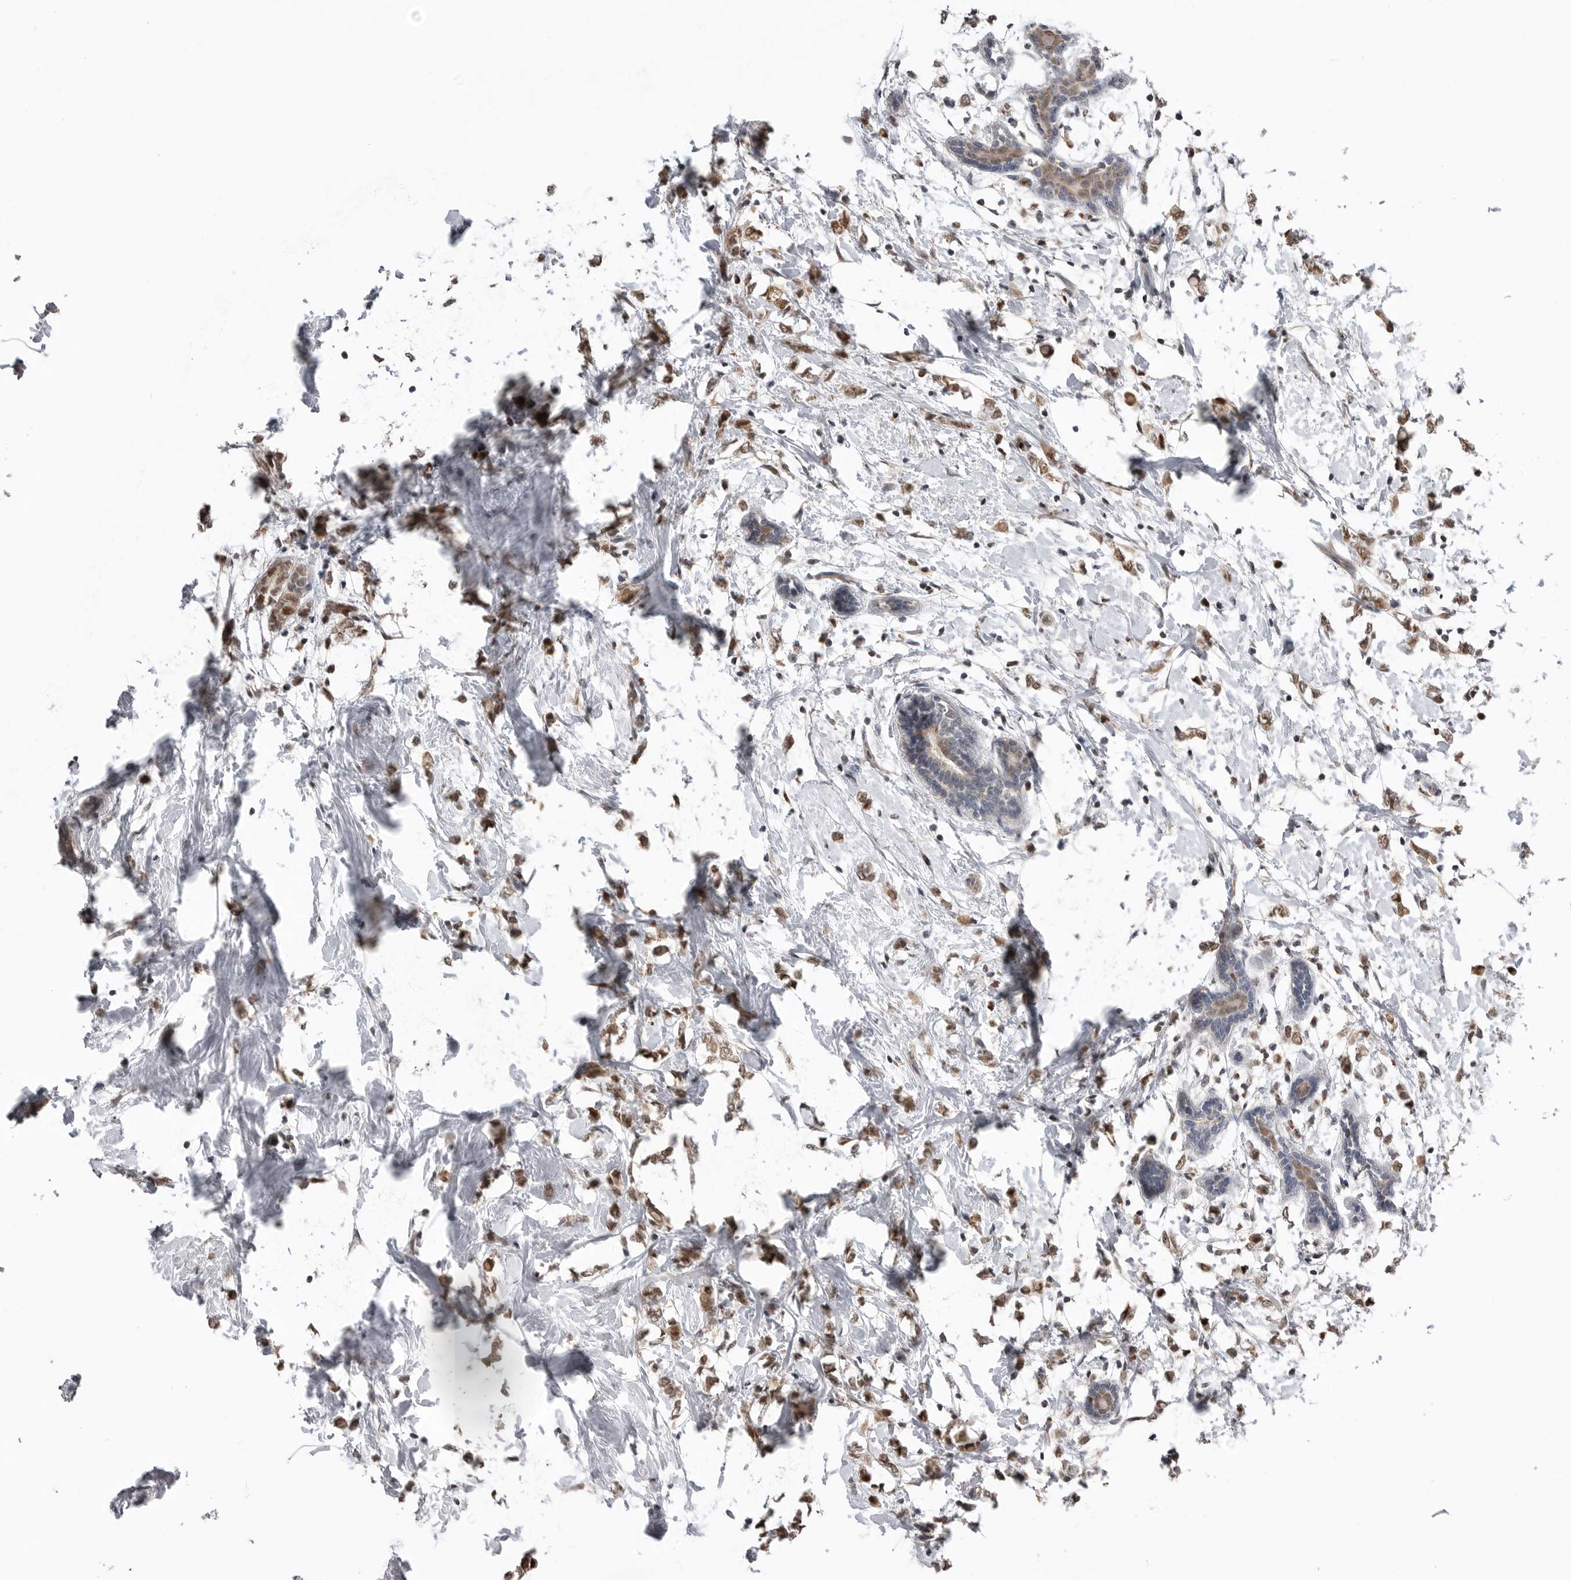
{"staining": {"intensity": "moderate", "quantity": ">75%", "location": "cytoplasmic/membranous,nuclear"}, "tissue": "breast cancer", "cell_type": "Tumor cells", "image_type": "cancer", "snomed": [{"axis": "morphology", "description": "Normal tissue, NOS"}, {"axis": "morphology", "description": "Lobular carcinoma"}, {"axis": "topography", "description": "Breast"}], "caption": "DAB immunohistochemical staining of human breast lobular carcinoma demonstrates moderate cytoplasmic/membranous and nuclear protein positivity in approximately >75% of tumor cells. (brown staining indicates protein expression, while blue staining denotes nuclei).", "gene": "SMARCC1", "patient": {"sex": "female", "age": 47}}